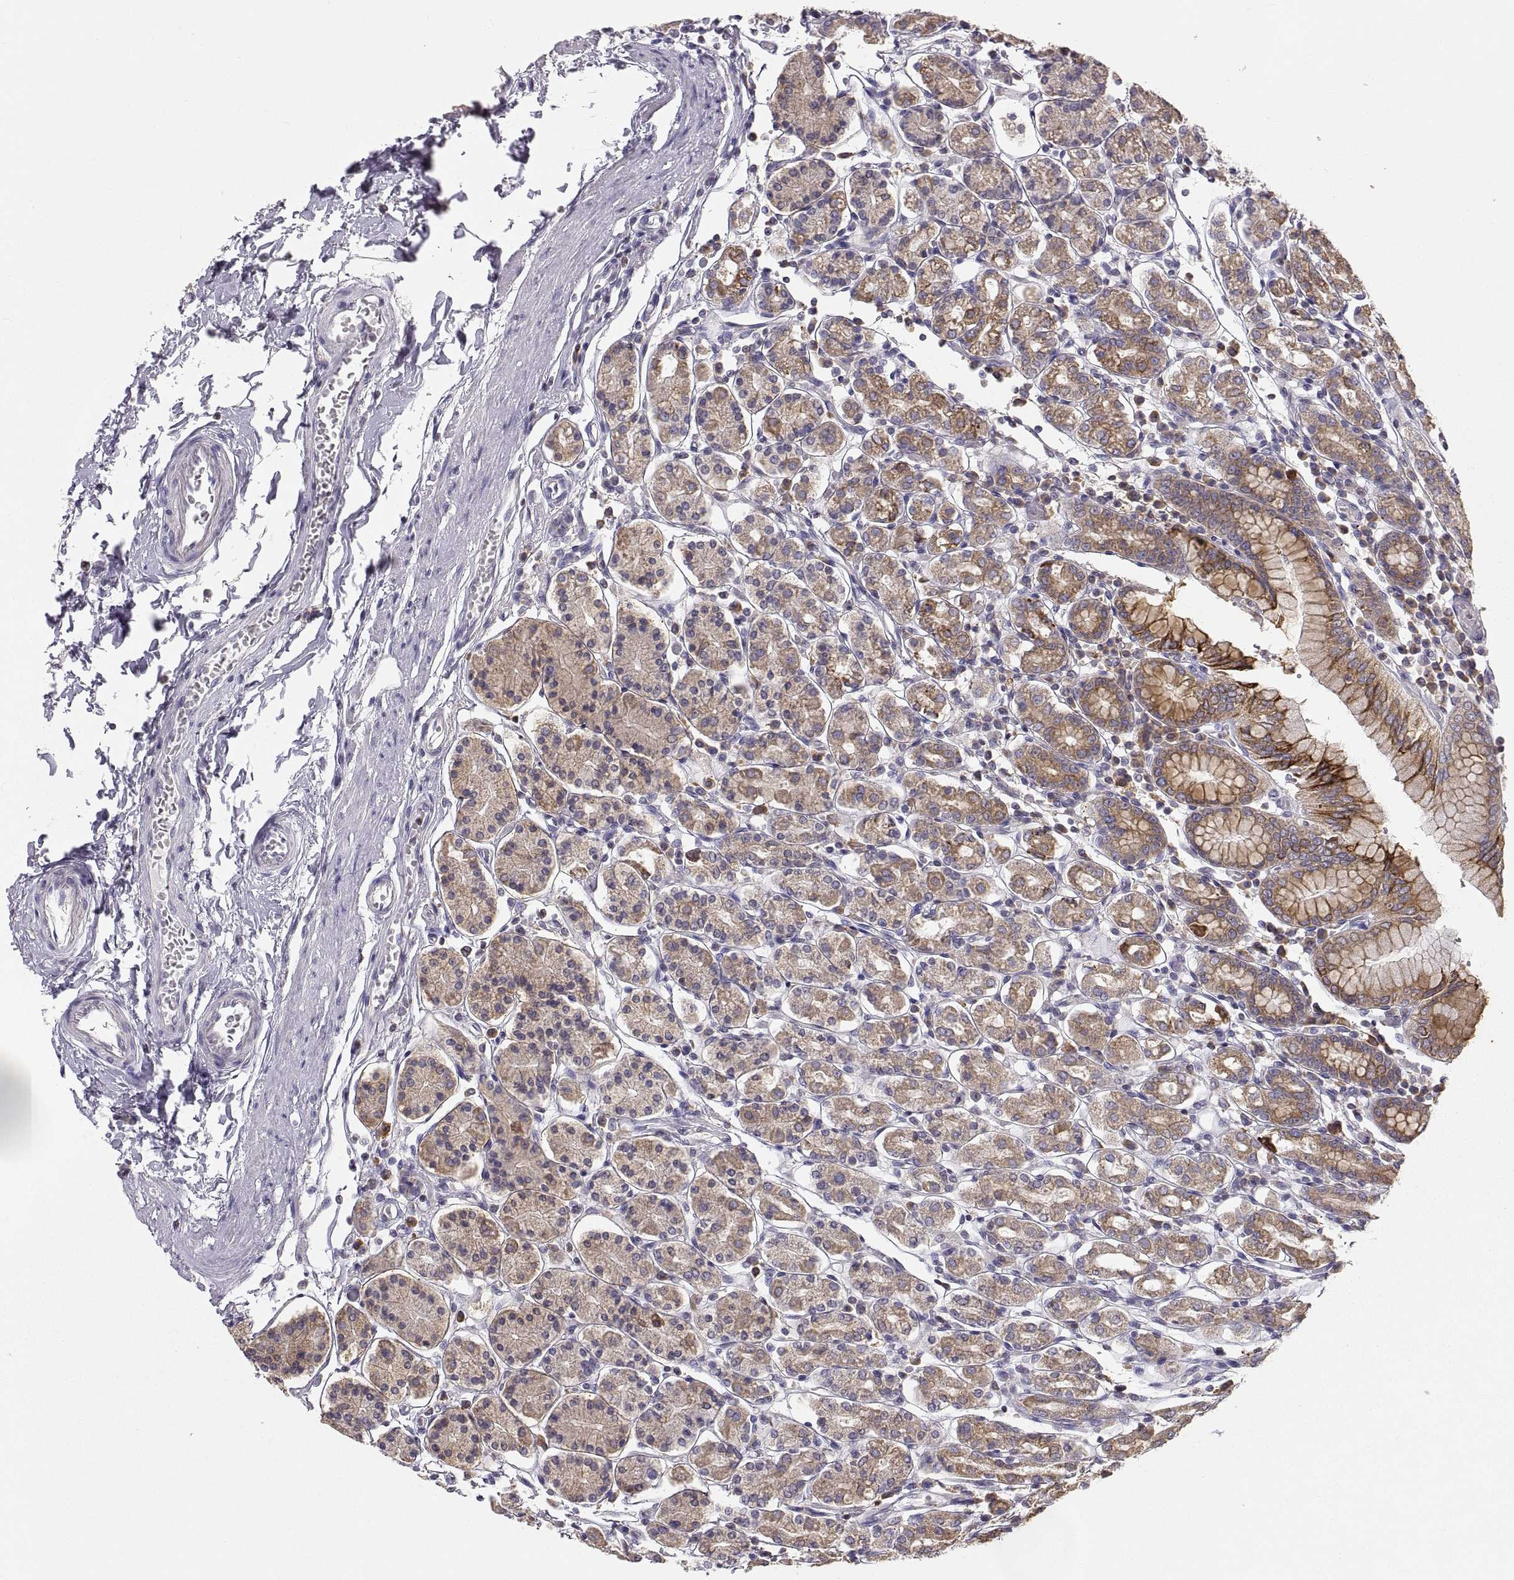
{"staining": {"intensity": "moderate", "quantity": "25%-75%", "location": "cytoplasmic/membranous"}, "tissue": "stomach", "cell_type": "Glandular cells", "image_type": "normal", "snomed": [{"axis": "morphology", "description": "Normal tissue, NOS"}, {"axis": "topography", "description": "Stomach, upper"}, {"axis": "topography", "description": "Stomach"}], "caption": "IHC of benign stomach demonstrates medium levels of moderate cytoplasmic/membranous staining in about 25%-75% of glandular cells. (DAB = brown stain, brightfield microscopy at high magnification).", "gene": "ERO1A", "patient": {"sex": "male", "age": 62}}